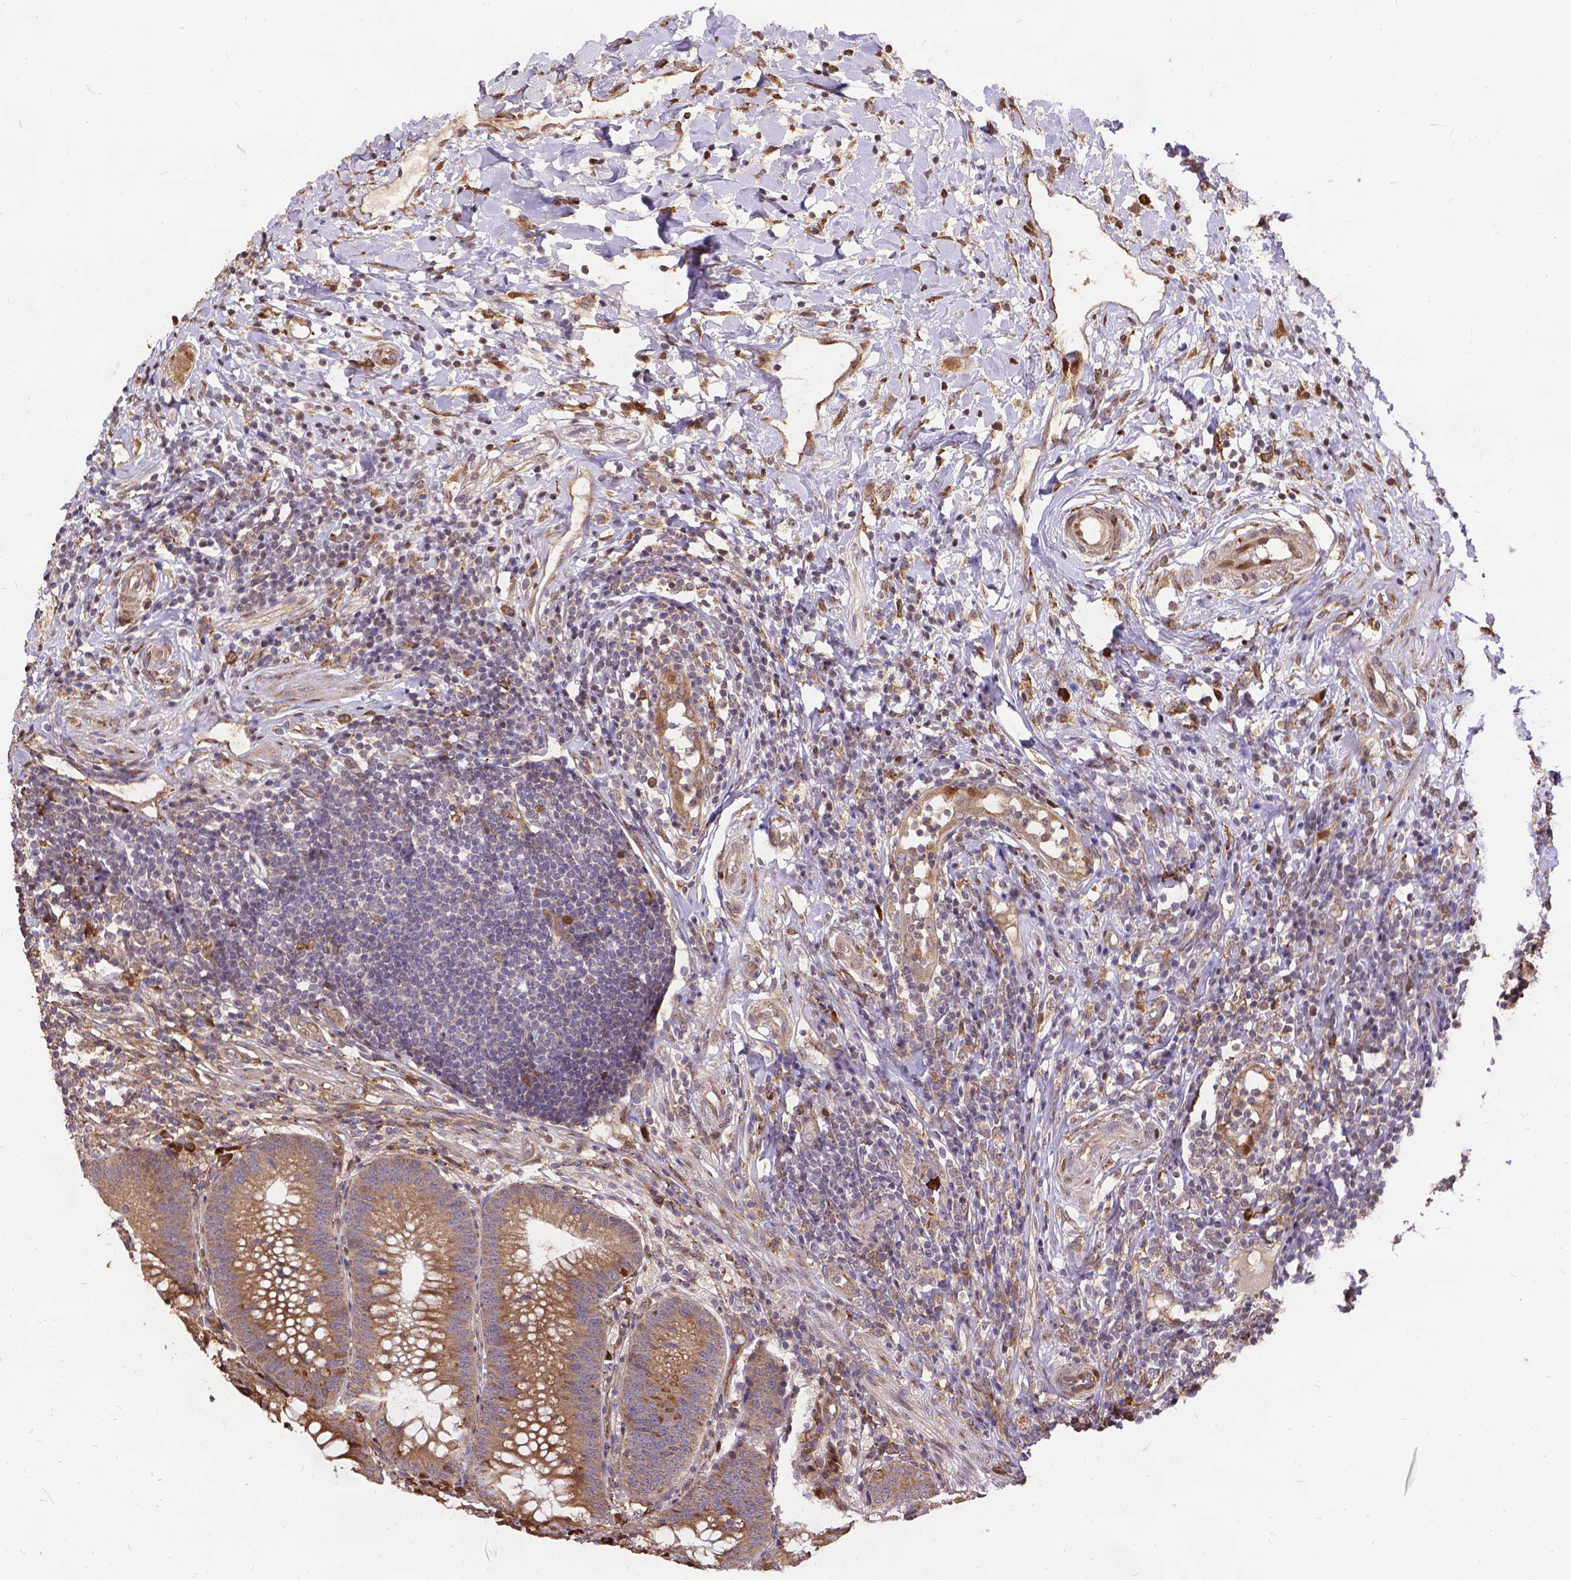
{"staining": {"intensity": "moderate", "quantity": ">75%", "location": "cytoplasmic/membranous"}, "tissue": "appendix", "cell_type": "Glandular cells", "image_type": "normal", "snomed": [{"axis": "morphology", "description": "Normal tissue, NOS"}, {"axis": "morphology", "description": "Inflammation, NOS"}, {"axis": "topography", "description": "Appendix"}], "caption": "DAB immunohistochemical staining of normal appendix reveals moderate cytoplasmic/membranous protein positivity in approximately >75% of glandular cells. Using DAB (3,3'-diaminobenzidine) (brown) and hematoxylin (blue) stains, captured at high magnification using brightfield microscopy.", "gene": "DENND6A", "patient": {"sex": "male", "age": 16}}